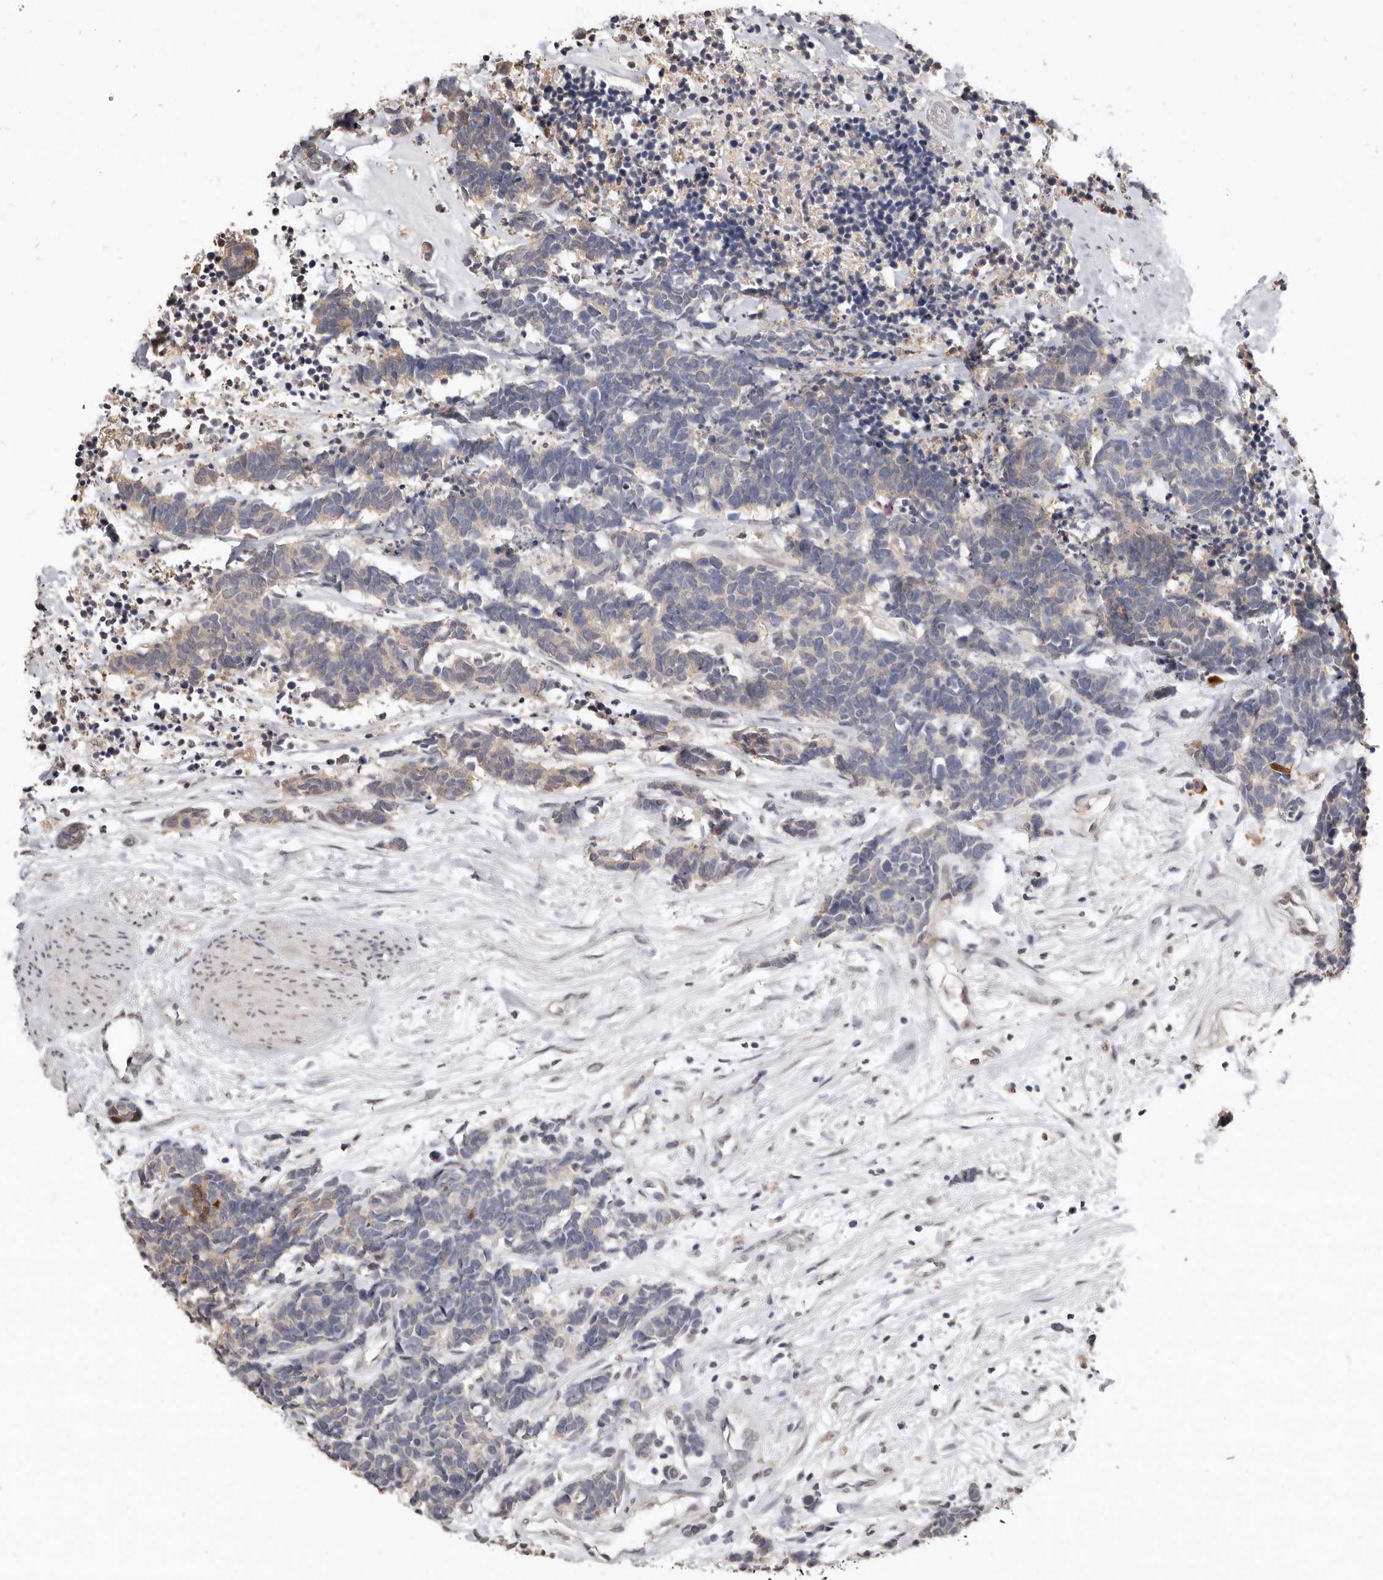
{"staining": {"intensity": "weak", "quantity": "<25%", "location": "cytoplasmic/membranous"}, "tissue": "carcinoid", "cell_type": "Tumor cells", "image_type": "cancer", "snomed": [{"axis": "morphology", "description": "Carcinoma, NOS"}, {"axis": "morphology", "description": "Carcinoid, malignant, NOS"}, {"axis": "topography", "description": "Urinary bladder"}], "caption": "Immunohistochemical staining of carcinoid exhibits no significant positivity in tumor cells.", "gene": "SULT1E1", "patient": {"sex": "male", "age": 57}}